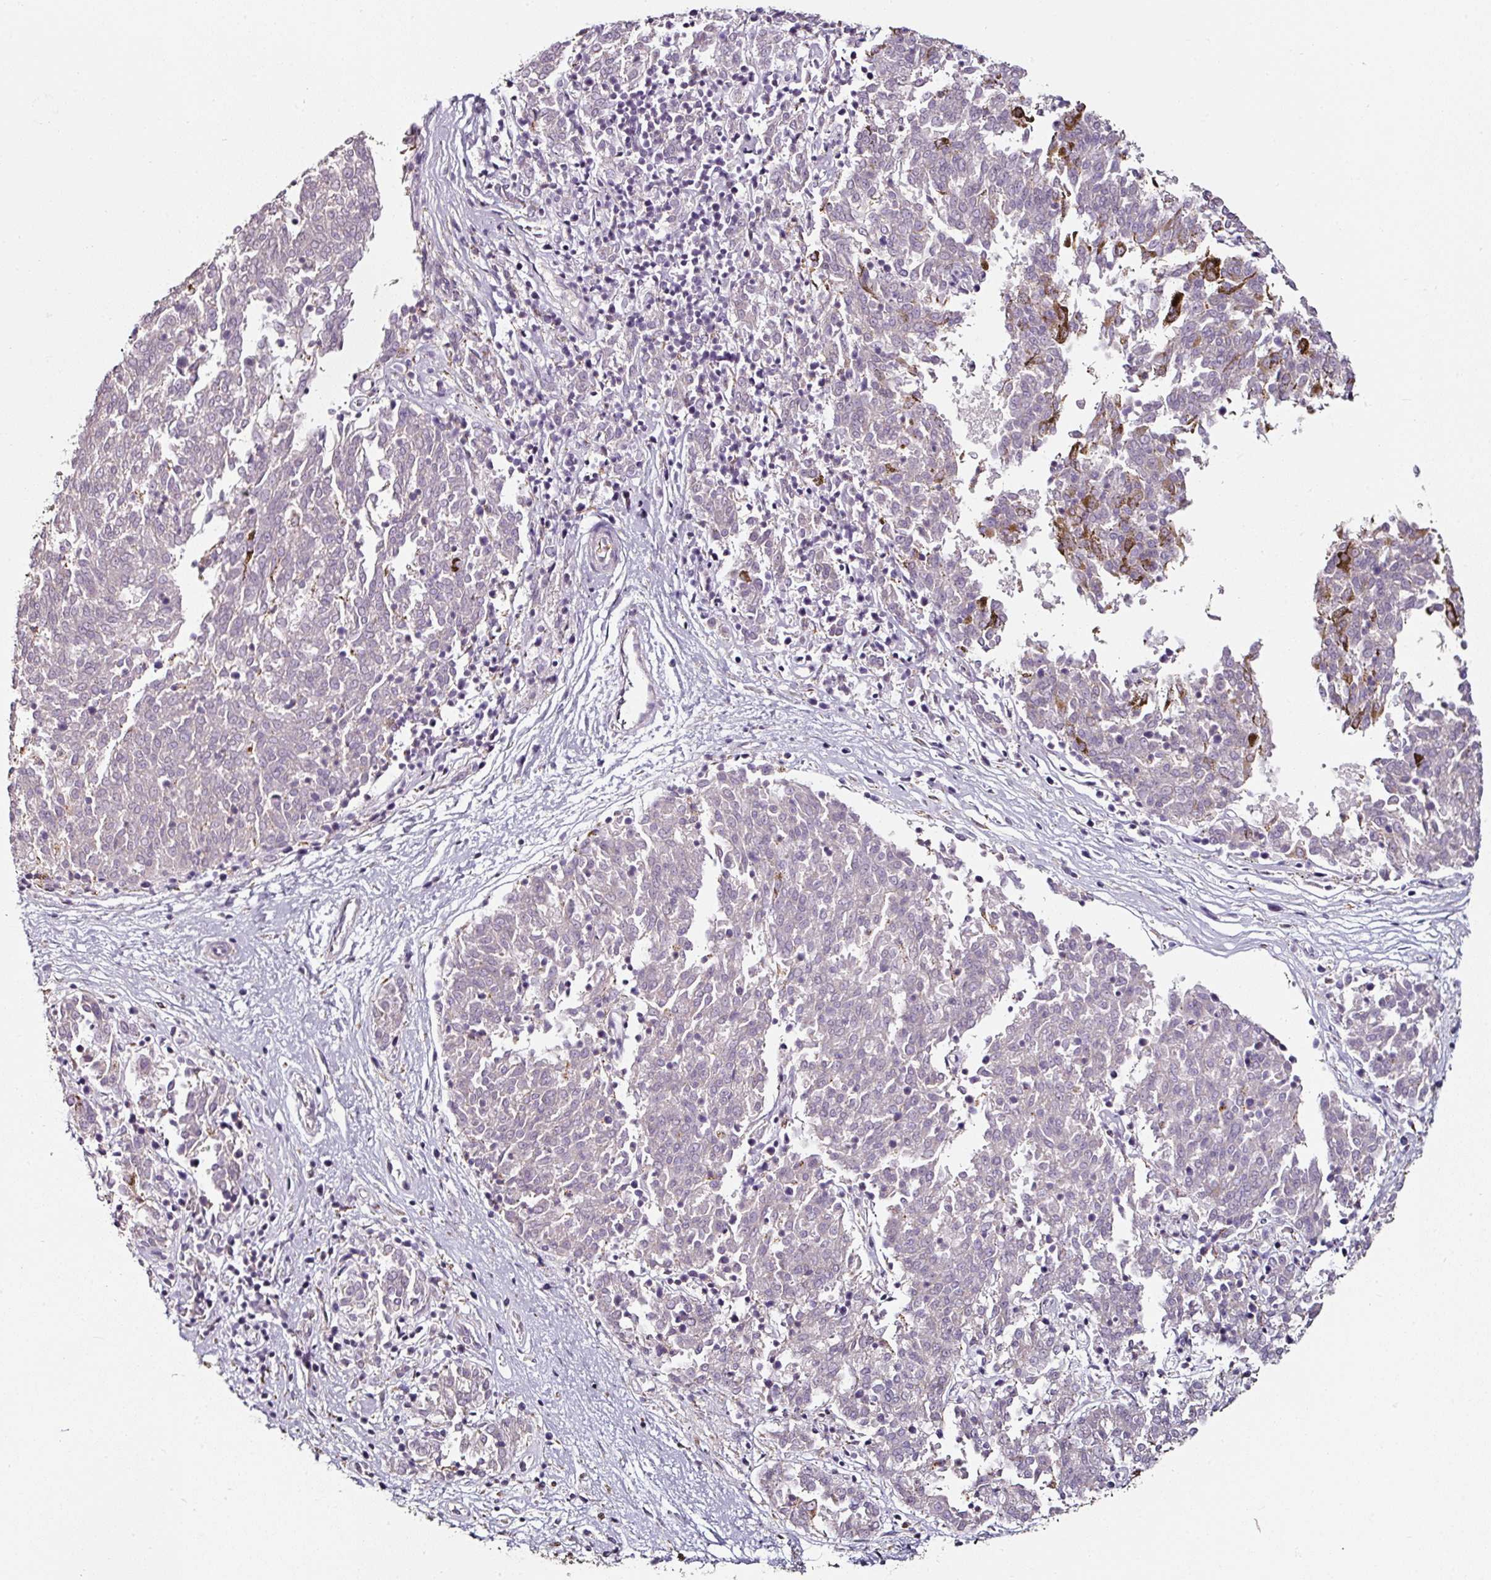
{"staining": {"intensity": "negative", "quantity": "none", "location": "none"}, "tissue": "melanoma", "cell_type": "Tumor cells", "image_type": "cancer", "snomed": [{"axis": "morphology", "description": "Malignant melanoma, NOS"}, {"axis": "topography", "description": "Skin"}], "caption": "Photomicrograph shows no significant protein staining in tumor cells of malignant melanoma.", "gene": "CAP2", "patient": {"sex": "female", "age": 72}}